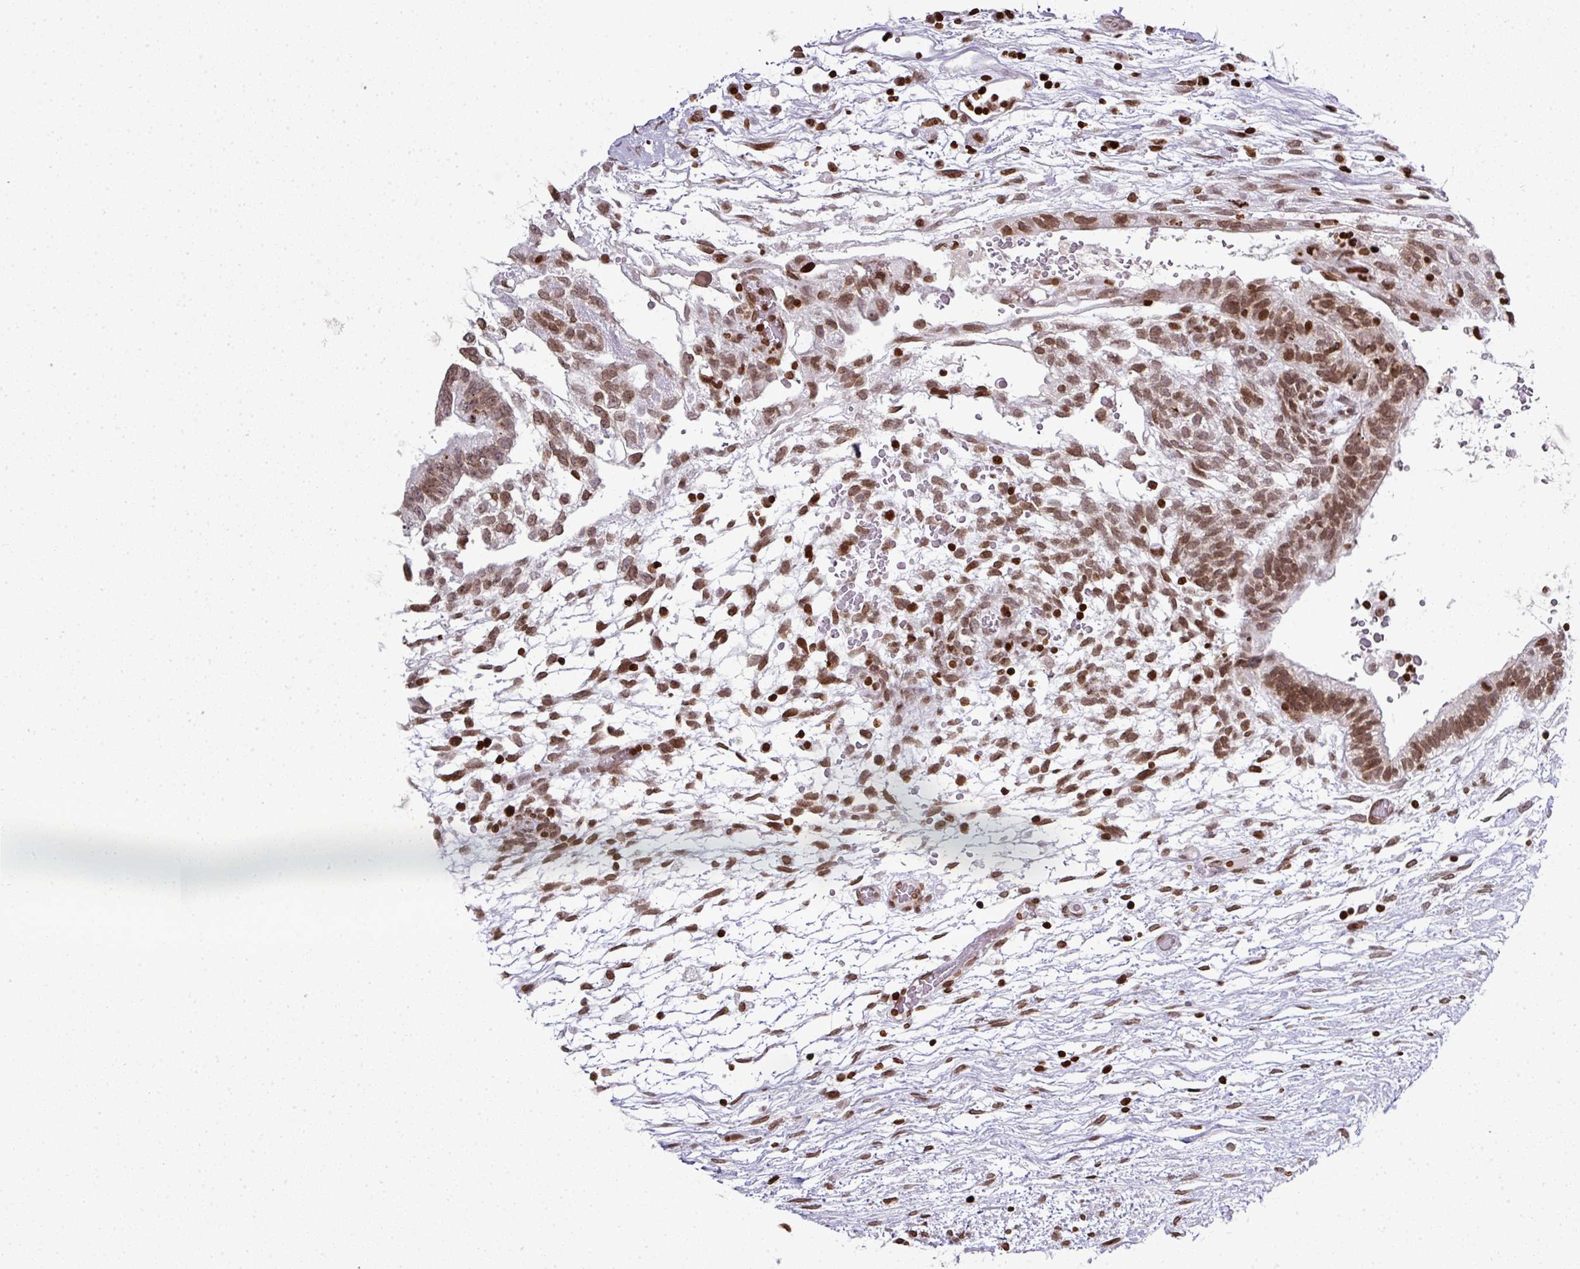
{"staining": {"intensity": "moderate", "quantity": ">75%", "location": "nuclear"}, "tissue": "testis cancer", "cell_type": "Tumor cells", "image_type": "cancer", "snomed": [{"axis": "morphology", "description": "Carcinoma, Embryonal, NOS"}, {"axis": "topography", "description": "Testis"}], "caption": "Immunohistochemical staining of human testis cancer (embryonal carcinoma) reveals moderate nuclear protein positivity in about >75% of tumor cells.", "gene": "RASL11A", "patient": {"sex": "male", "age": 32}}